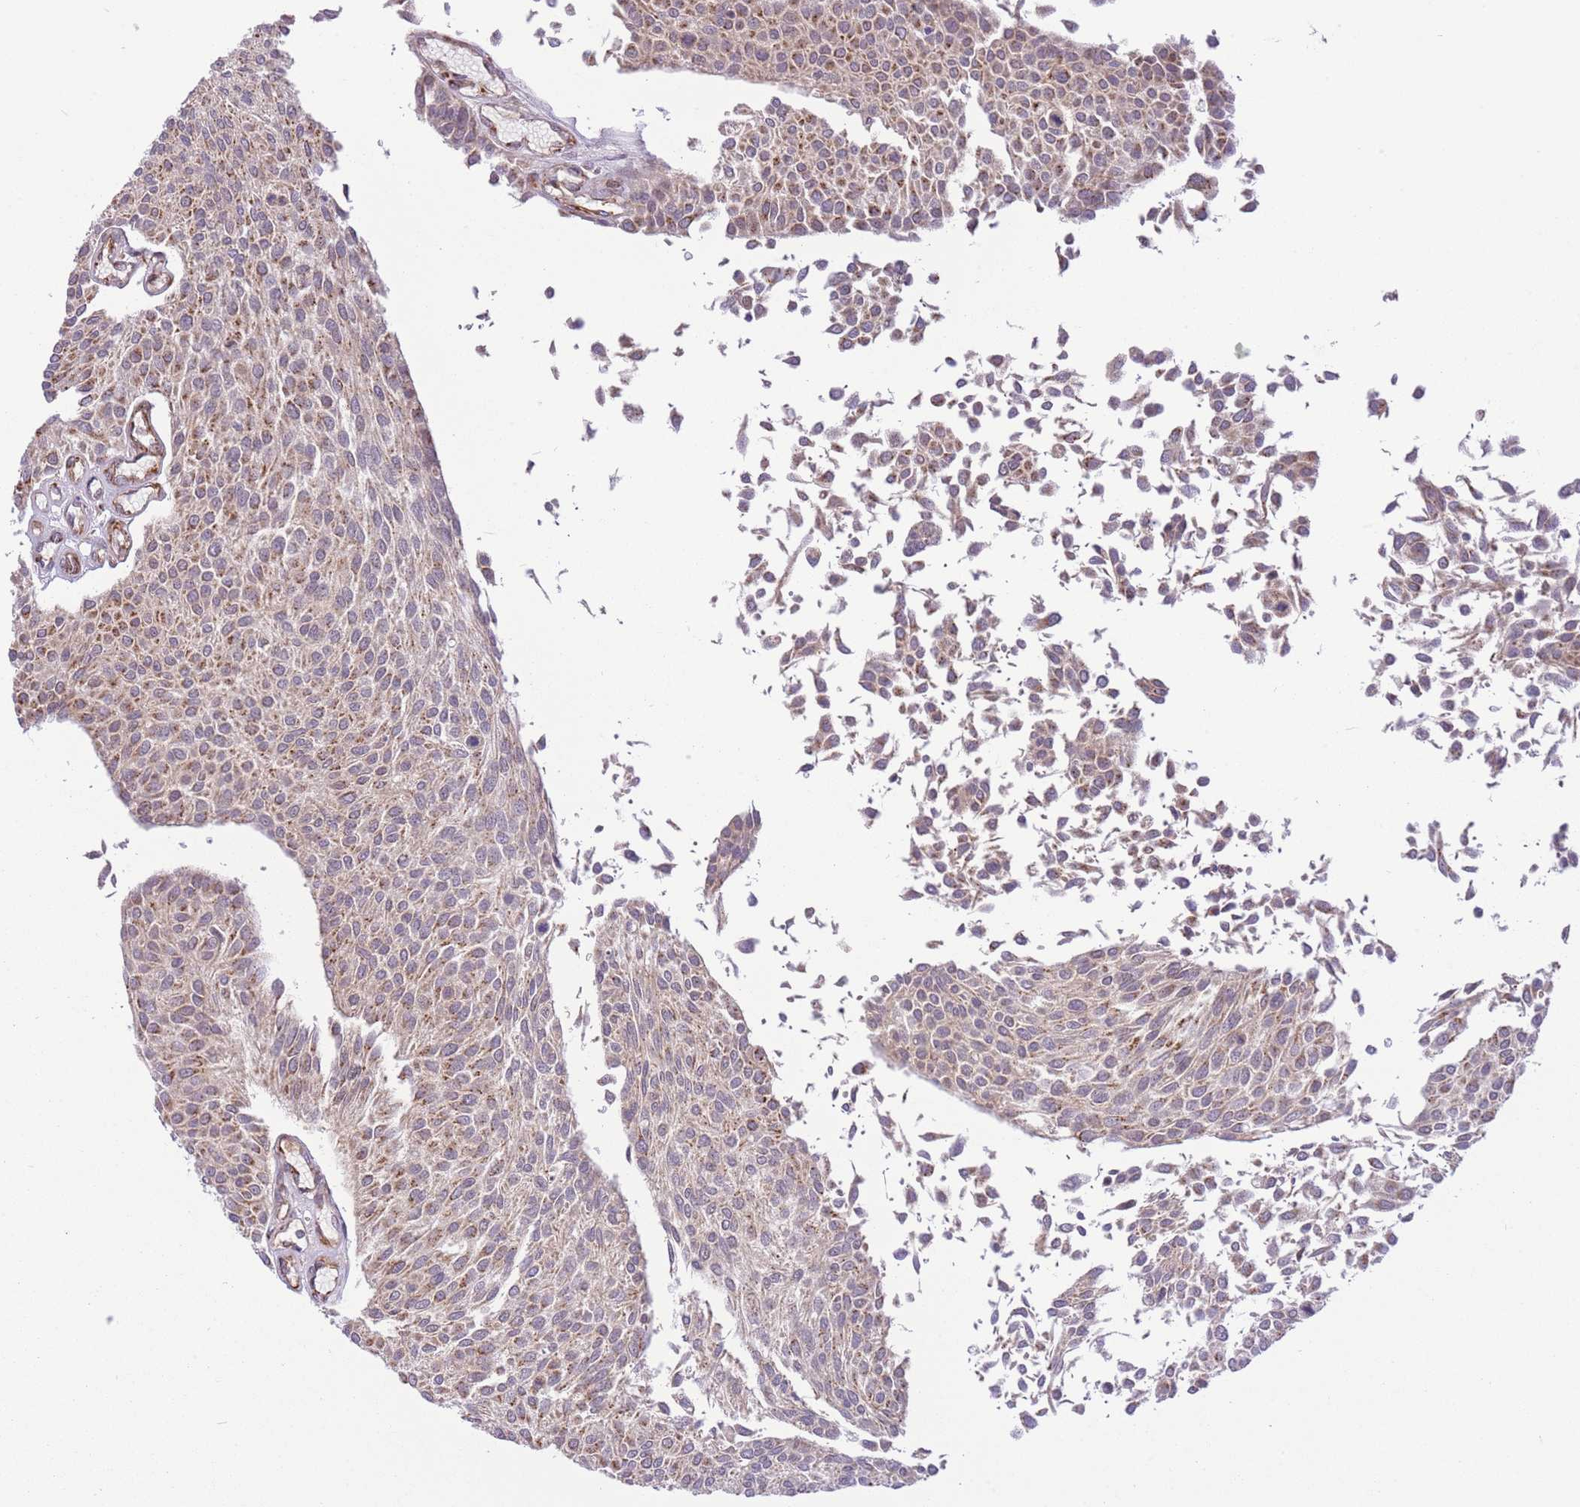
{"staining": {"intensity": "moderate", "quantity": ">75%", "location": "cytoplasmic/membranous"}, "tissue": "urothelial cancer", "cell_type": "Tumor cells", "image_type": "cancer", "snomed": [{"axis": "morphology", "description": "Urothelial carcinoma, NOS"}, {"axis": "topography", "description": "Urinary bladder"}], "caption": "Immunohistochemistry (IHC) histopathology image of neoplastic tissue: transitional cell carcinoma stained using IHC demonstrates medium levels of moderate protein expression localized specifically in the cytoplasmic/membranous of tumor cells, appearing as a cytoplasmic/membranous brown color.", "gene": "ZBED5", "patient": {"sex": "male", "age": 55}}